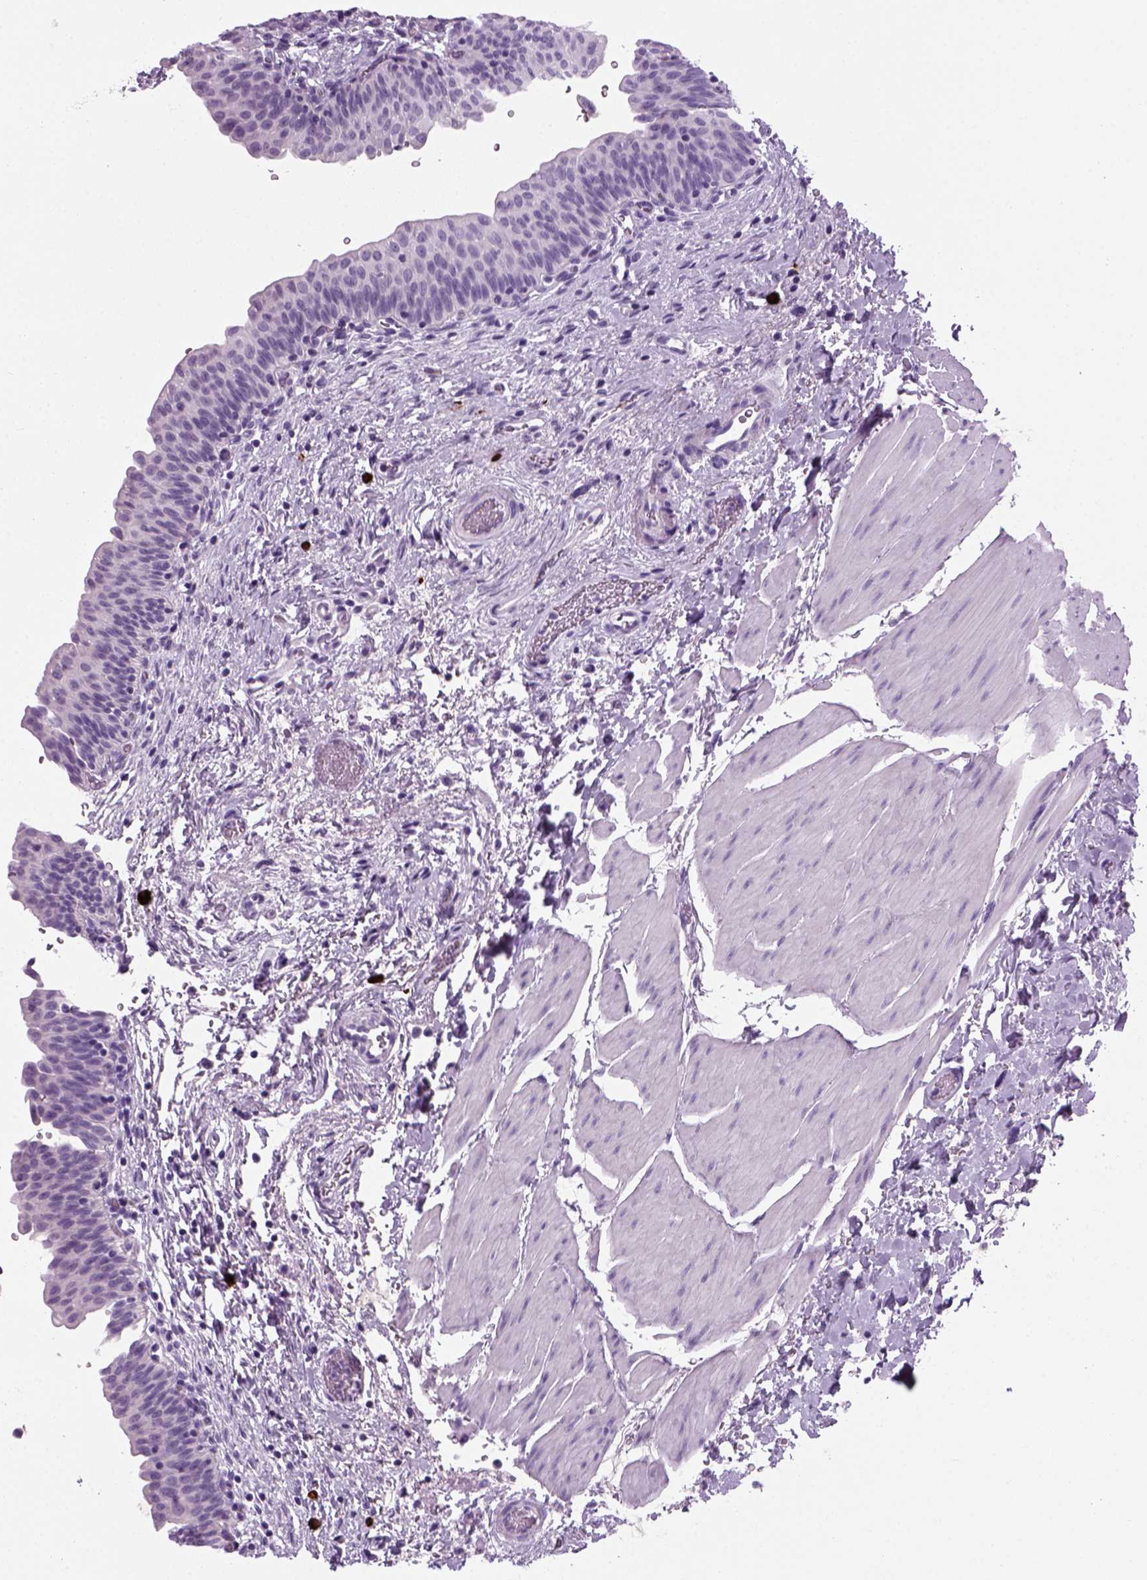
{"staining": {"intensity": "negative", "quantity": "none", "location": "none"}, "tissue": "urinary bladder", "cell_type": "Urothelial cells", "image_type": "normal", "snomed": [{"axis": "morphology", "description": "Normal tissue, NOS"}, {"axis": "topography", "description": "Urinary bladder"}], "caption": "IHC micrograph of normal human urinary bladder stained for a protein (brown), which shows no expression in urothelial cells. (Brightfield microscopy of DAB immunohistochemistry at high magnification).", "gene": "MZB1", "patient": {"sex": "male", "age": 56}}